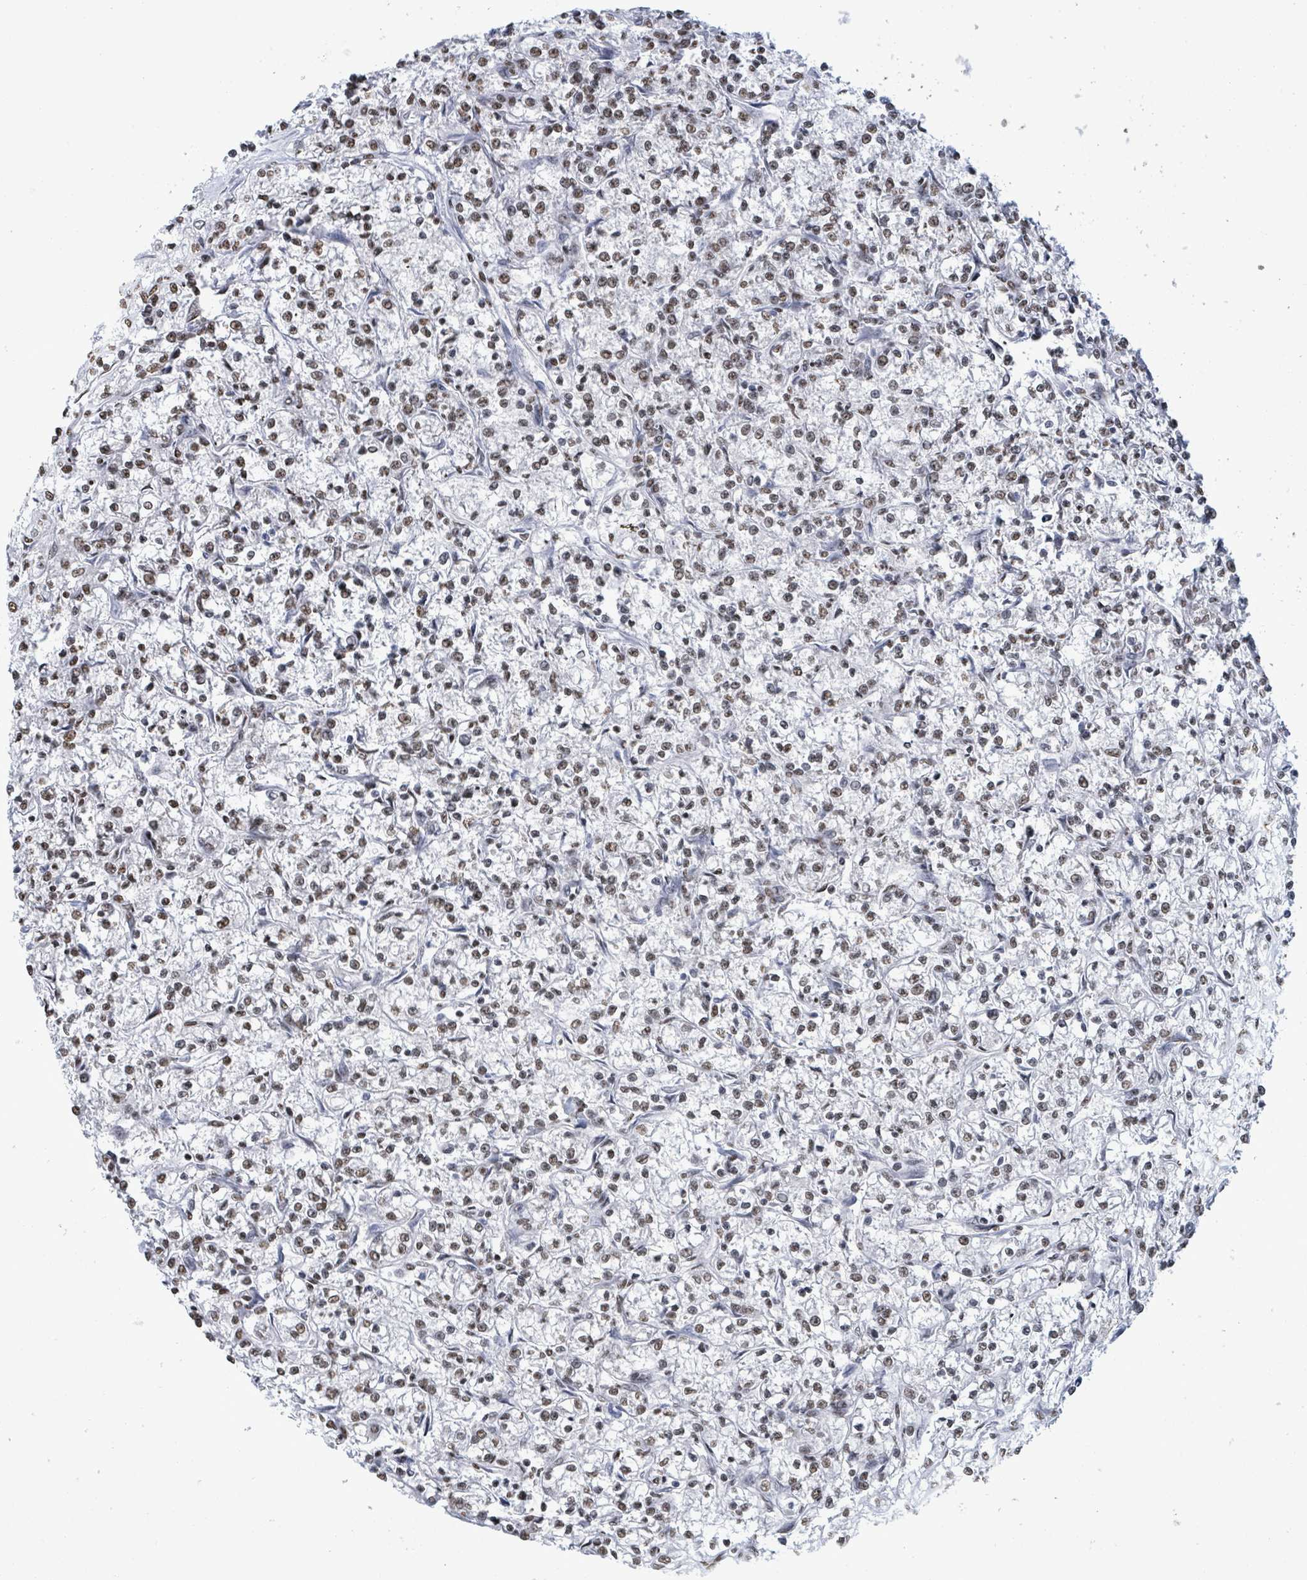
{"staining": {"intensity": "weak", "quantity": ">75%", "location": "nuclear"}, "tissue": "renal cancer", "cell_type": "Tumor cells", "image_type": "cancer", "snomed": [{"axis": "morphology", "description": "Adenocarcinoma, NOS"}, {"axis": "topography", "description": "Kidney"}], "caption": "A brown stain shows weak nuclear positivity of a protein in human renal cancer tumor cells.", "gene": "SAMD14", "patient": {"sex": "female", "age": 59}}